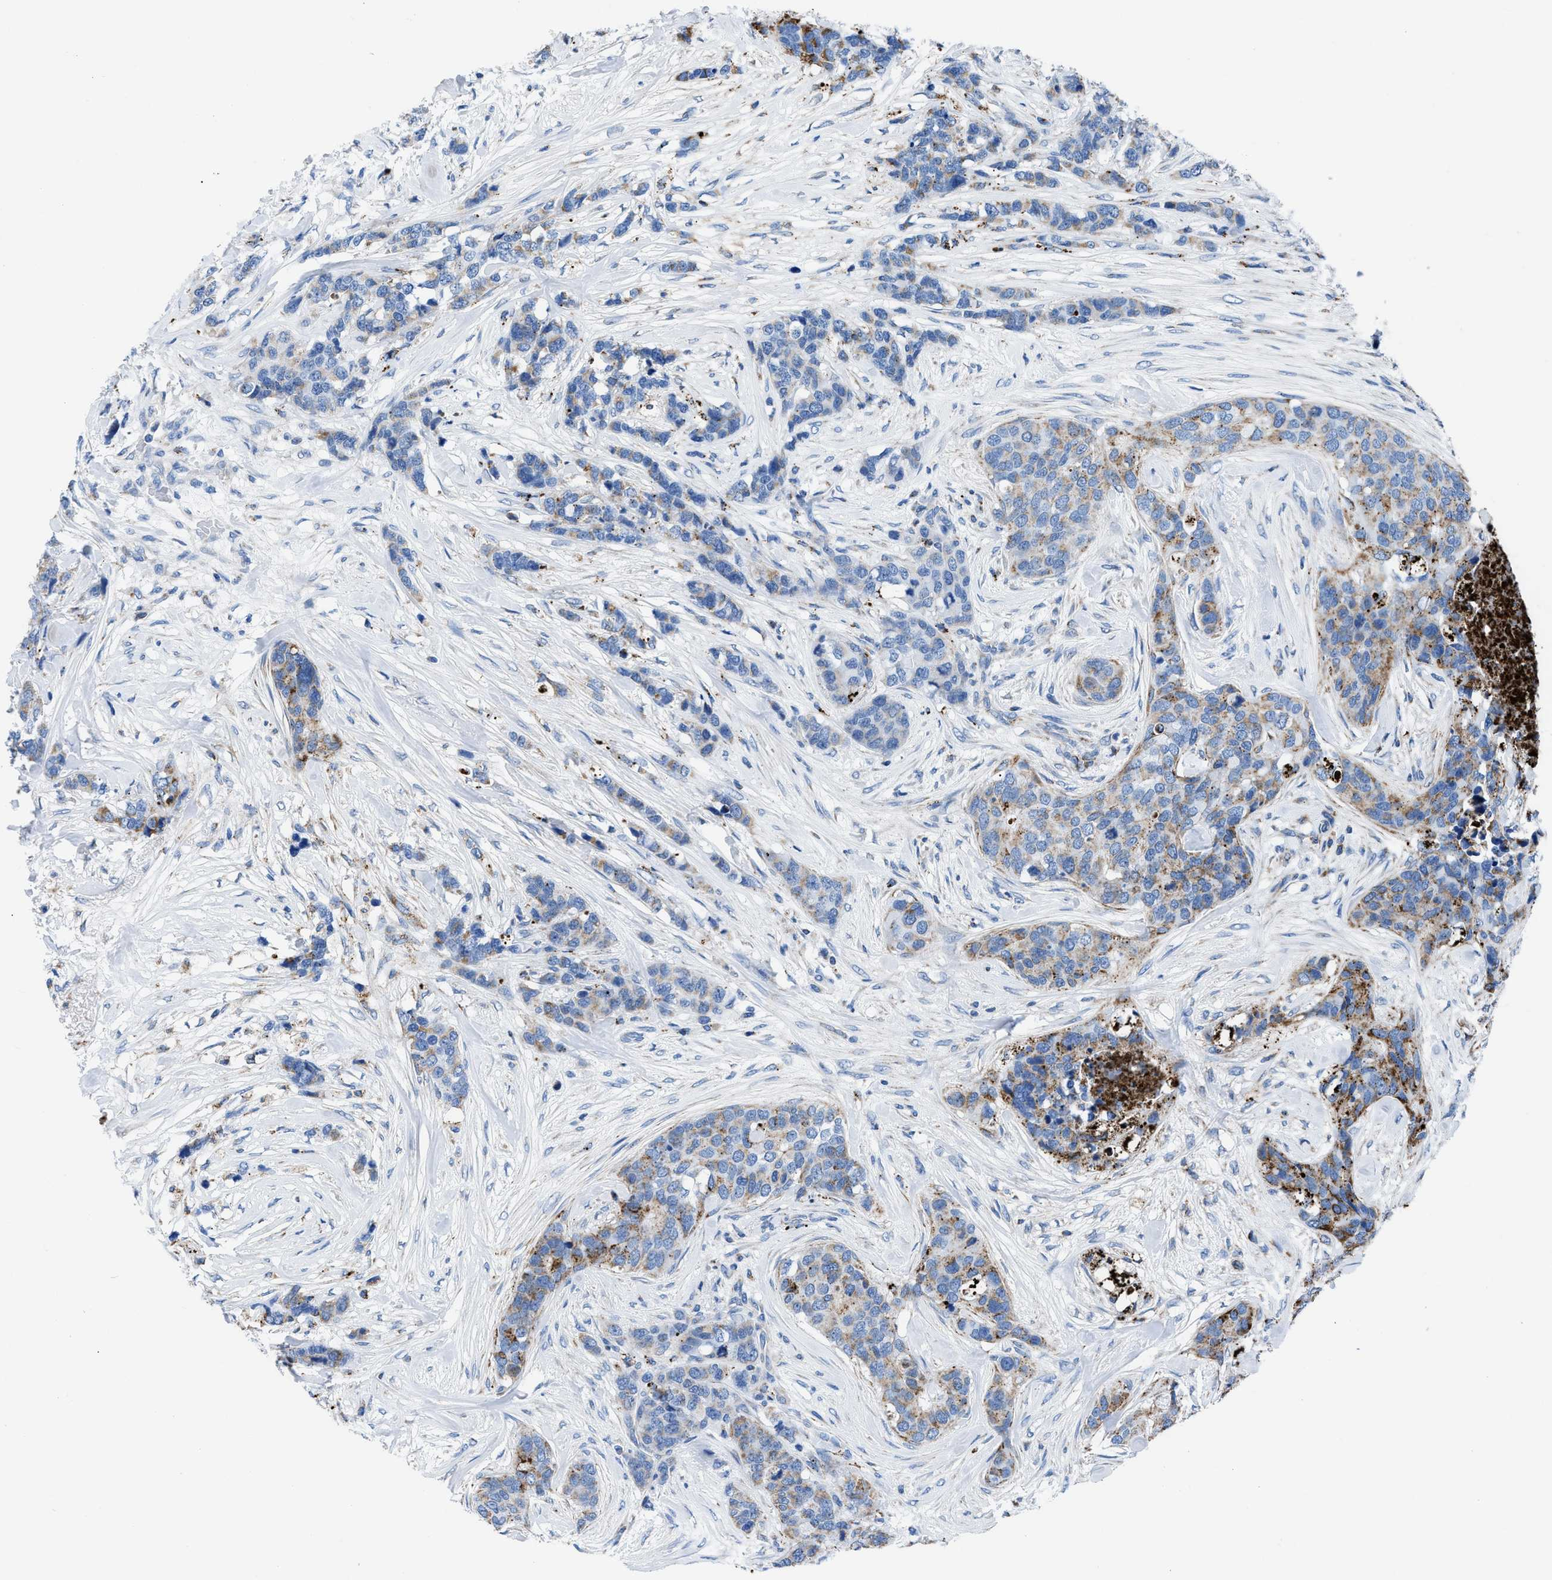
{"staining": {"intensity": "weak", "quantity": "25%-75%", "location": "cytoplasmic/membranous"}, "tissue": "breast cancer", "cell_type": "Tumor cells", "image_type": "cancer", "snomed": [{"axis": "morphology", "description": "Lobular carcinoma"}, {"axis": "topography", "description": "Breast"}], "caption": "DAB immunohistochemical staining of breast cancer reveals weak cytoplasmic/membranous protein positivity in approximately 25%-75% of tumor cells. Using DAB (3,3'-diaminobenzidine) (brown) and hematoxylin (blue) stains, captured at high magnification using brightfield microscopy.", "gene": "ZDHHC3", "patient": {"sex": "female", "age": 59}}